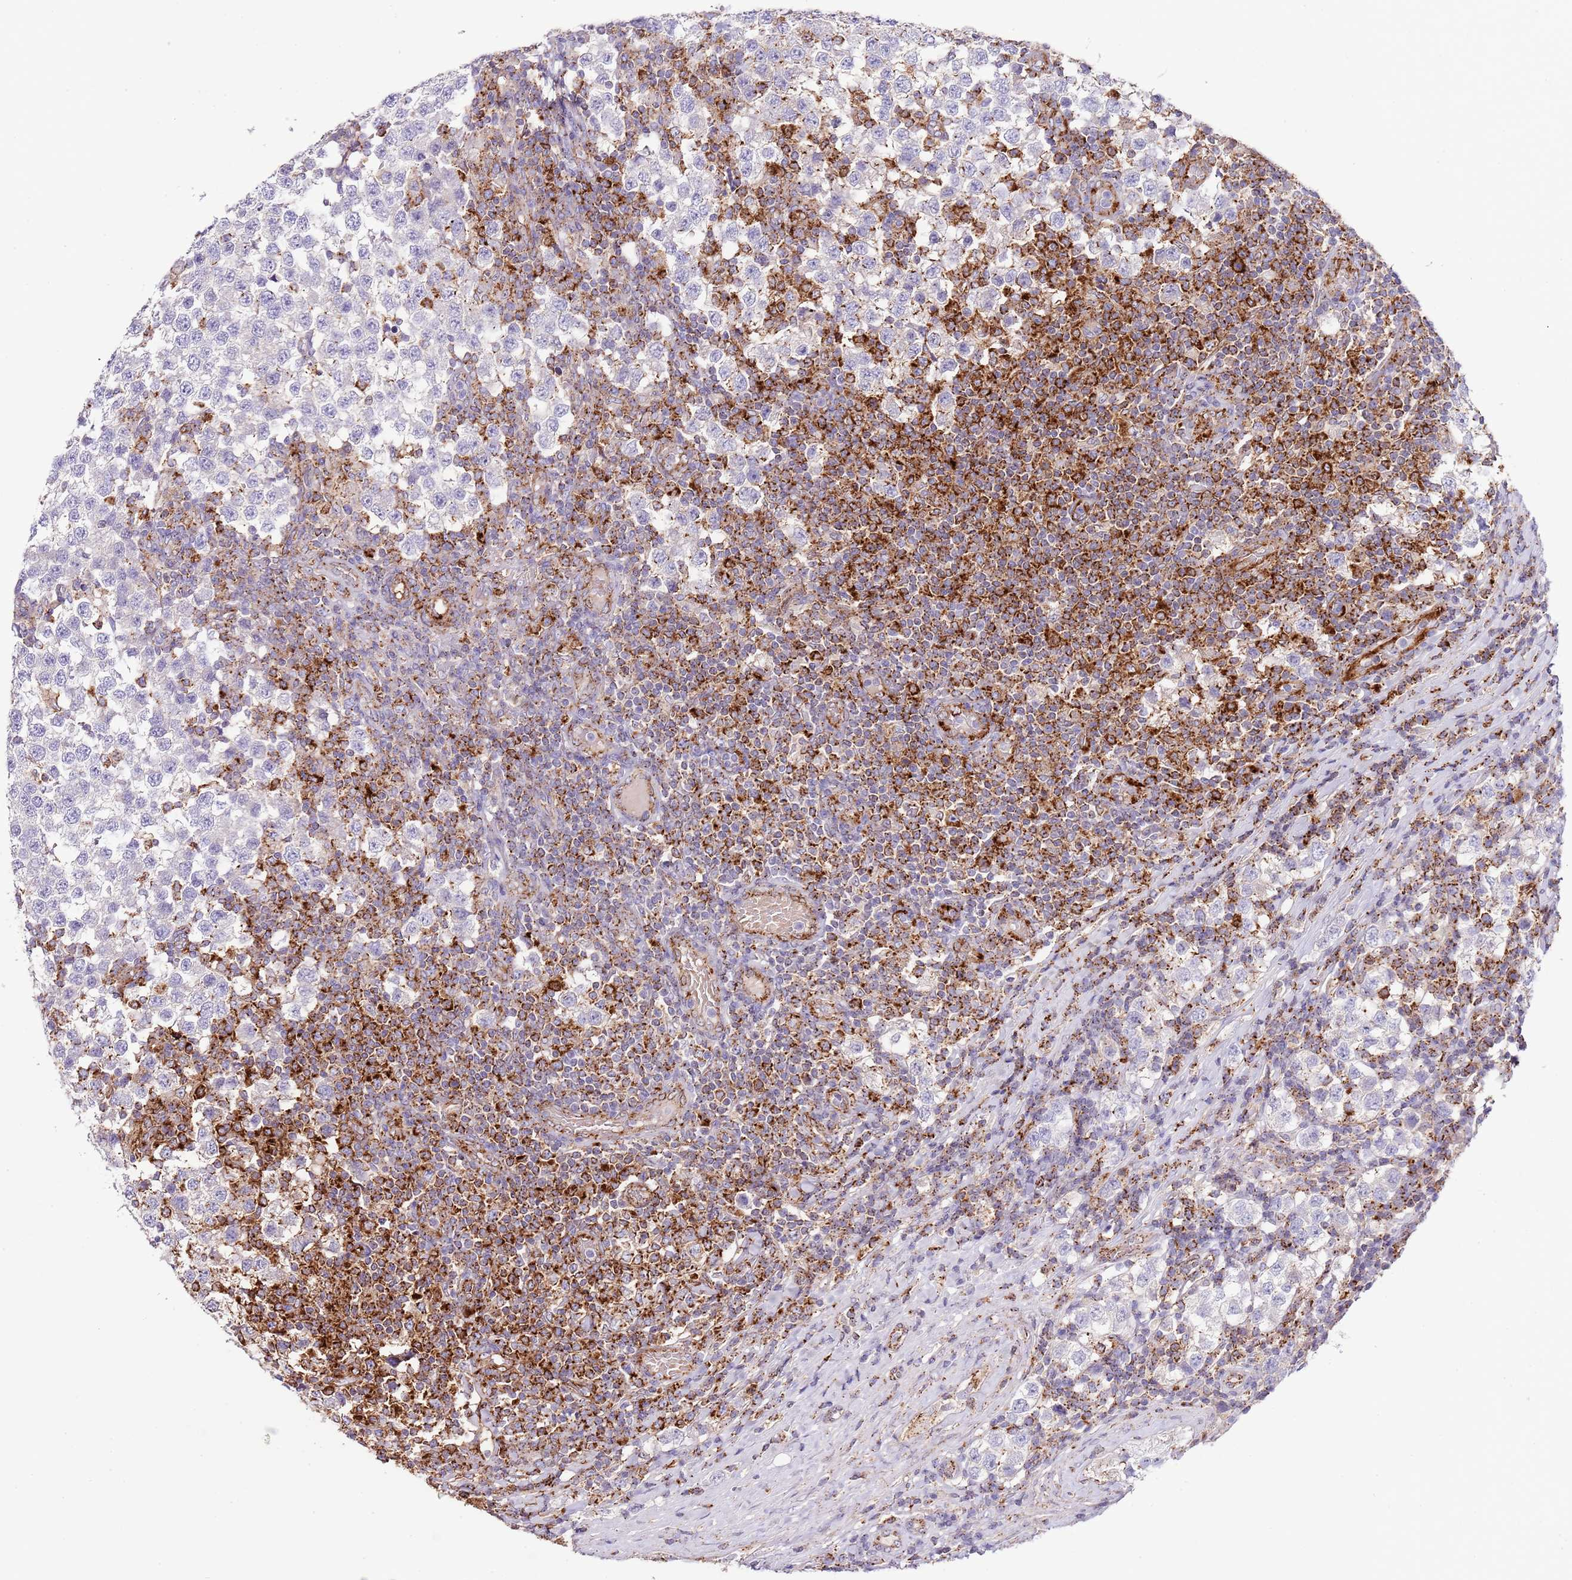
{"staining": {"intensity": "negative", "quantity": "none", "location": "none"}, "tissue": "testis cancer", "cell_type": "Tumor cells", "image_type": "cancer", "snomed": [{"axis": "morphology", "description": "Seminoma, NOS"}, {"axis": "topography", "description": "Testis"}], "caption": "IHC of testis seminoma reveals no expression in tumor cells.", "gene": "ABHD17A", "patient": {"sex": "male", "age": 34}}